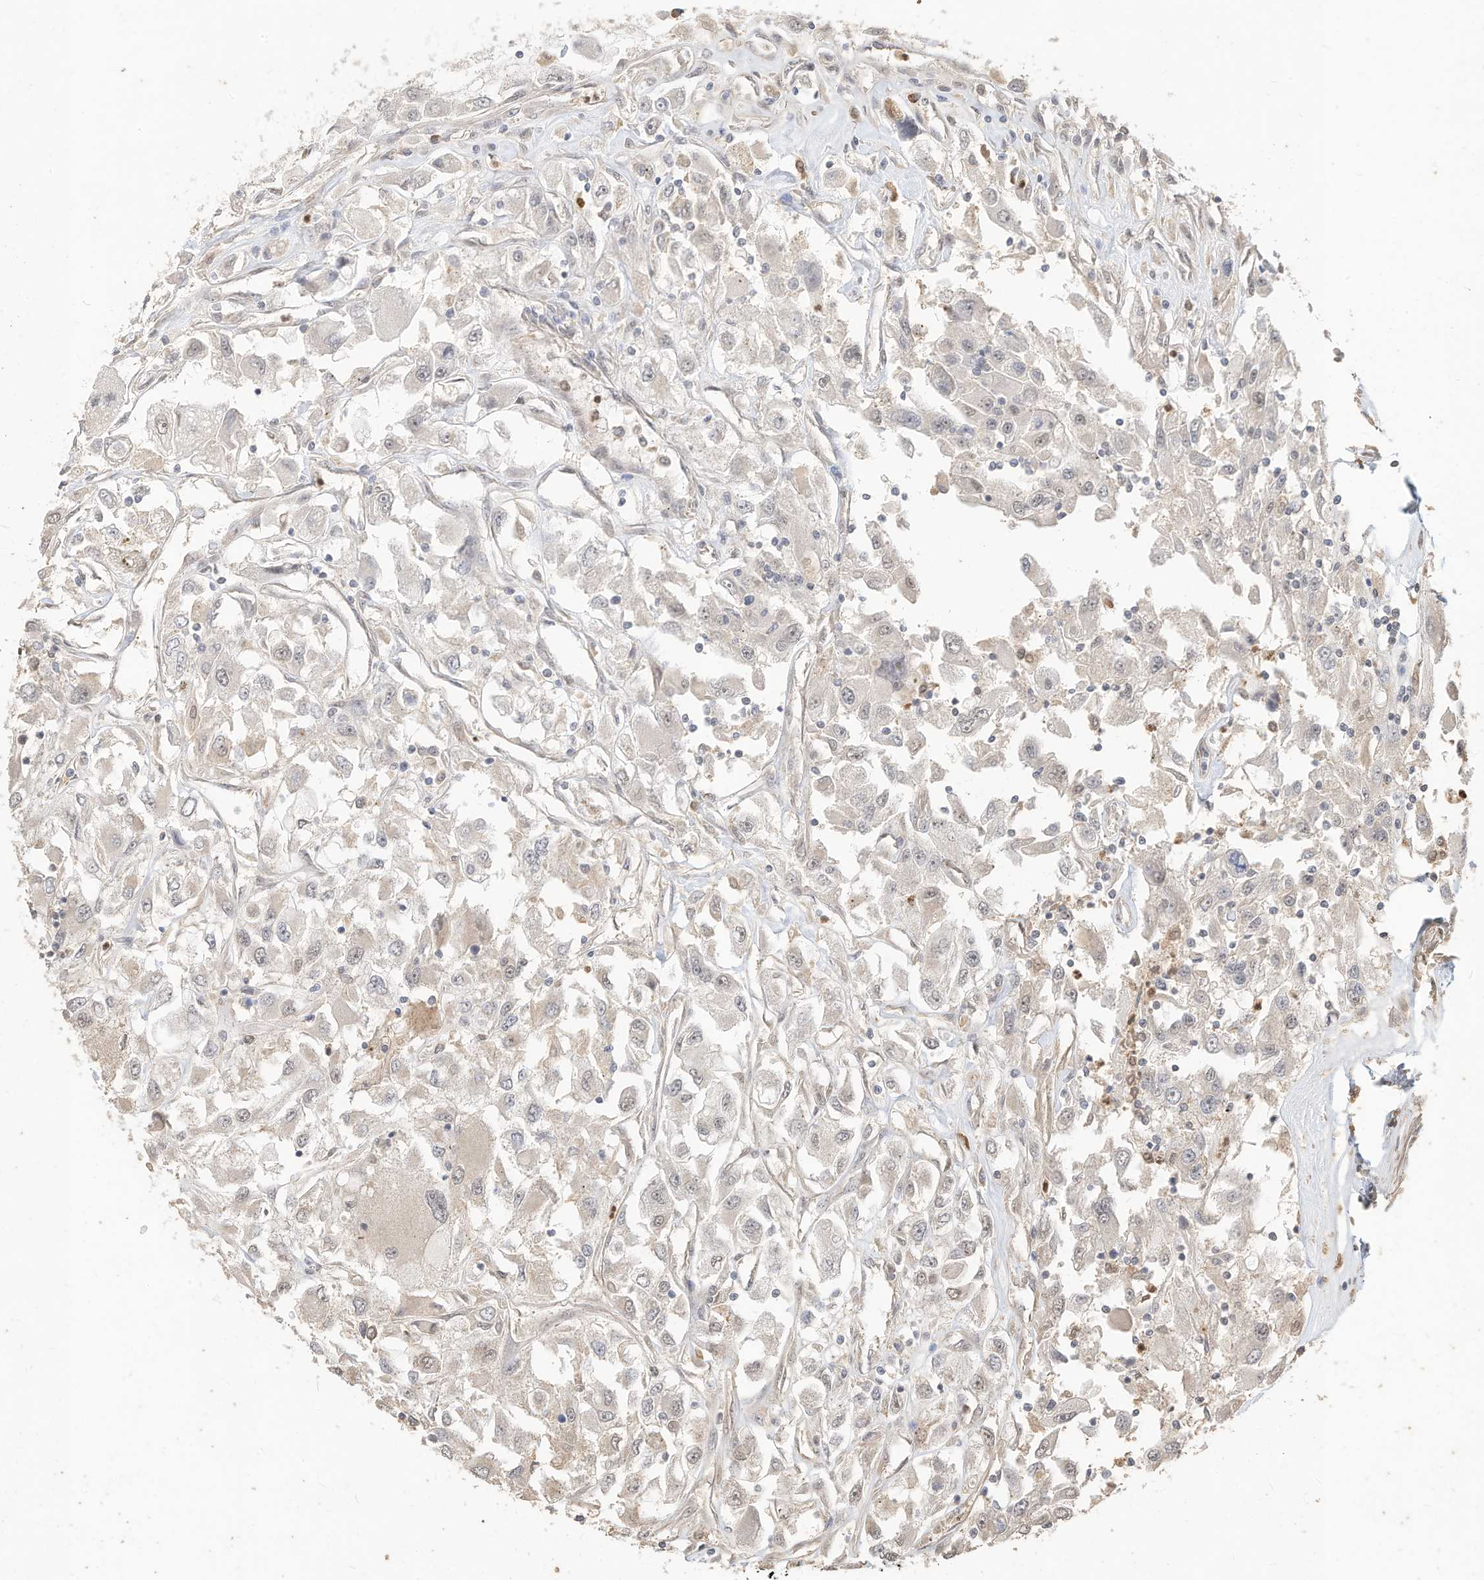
{"staining": {"intensity": "negative", "quantity": "none", "location": "none"}, "tissue": "renal cancer", "cell_type": "Tumor cells", "image_type": "cancer", "snomed": [{"axis": "morphology", "description": "Adenocarcinoma, NOS"}, {"axis": "topography", "description": "Kidney"}], "caption": "Immunohistochemistry of renal adenocarcinoma shows no expression in tumor cells.", "gene": "OFD1", "patient": {"sex": "female", "age": 52}}